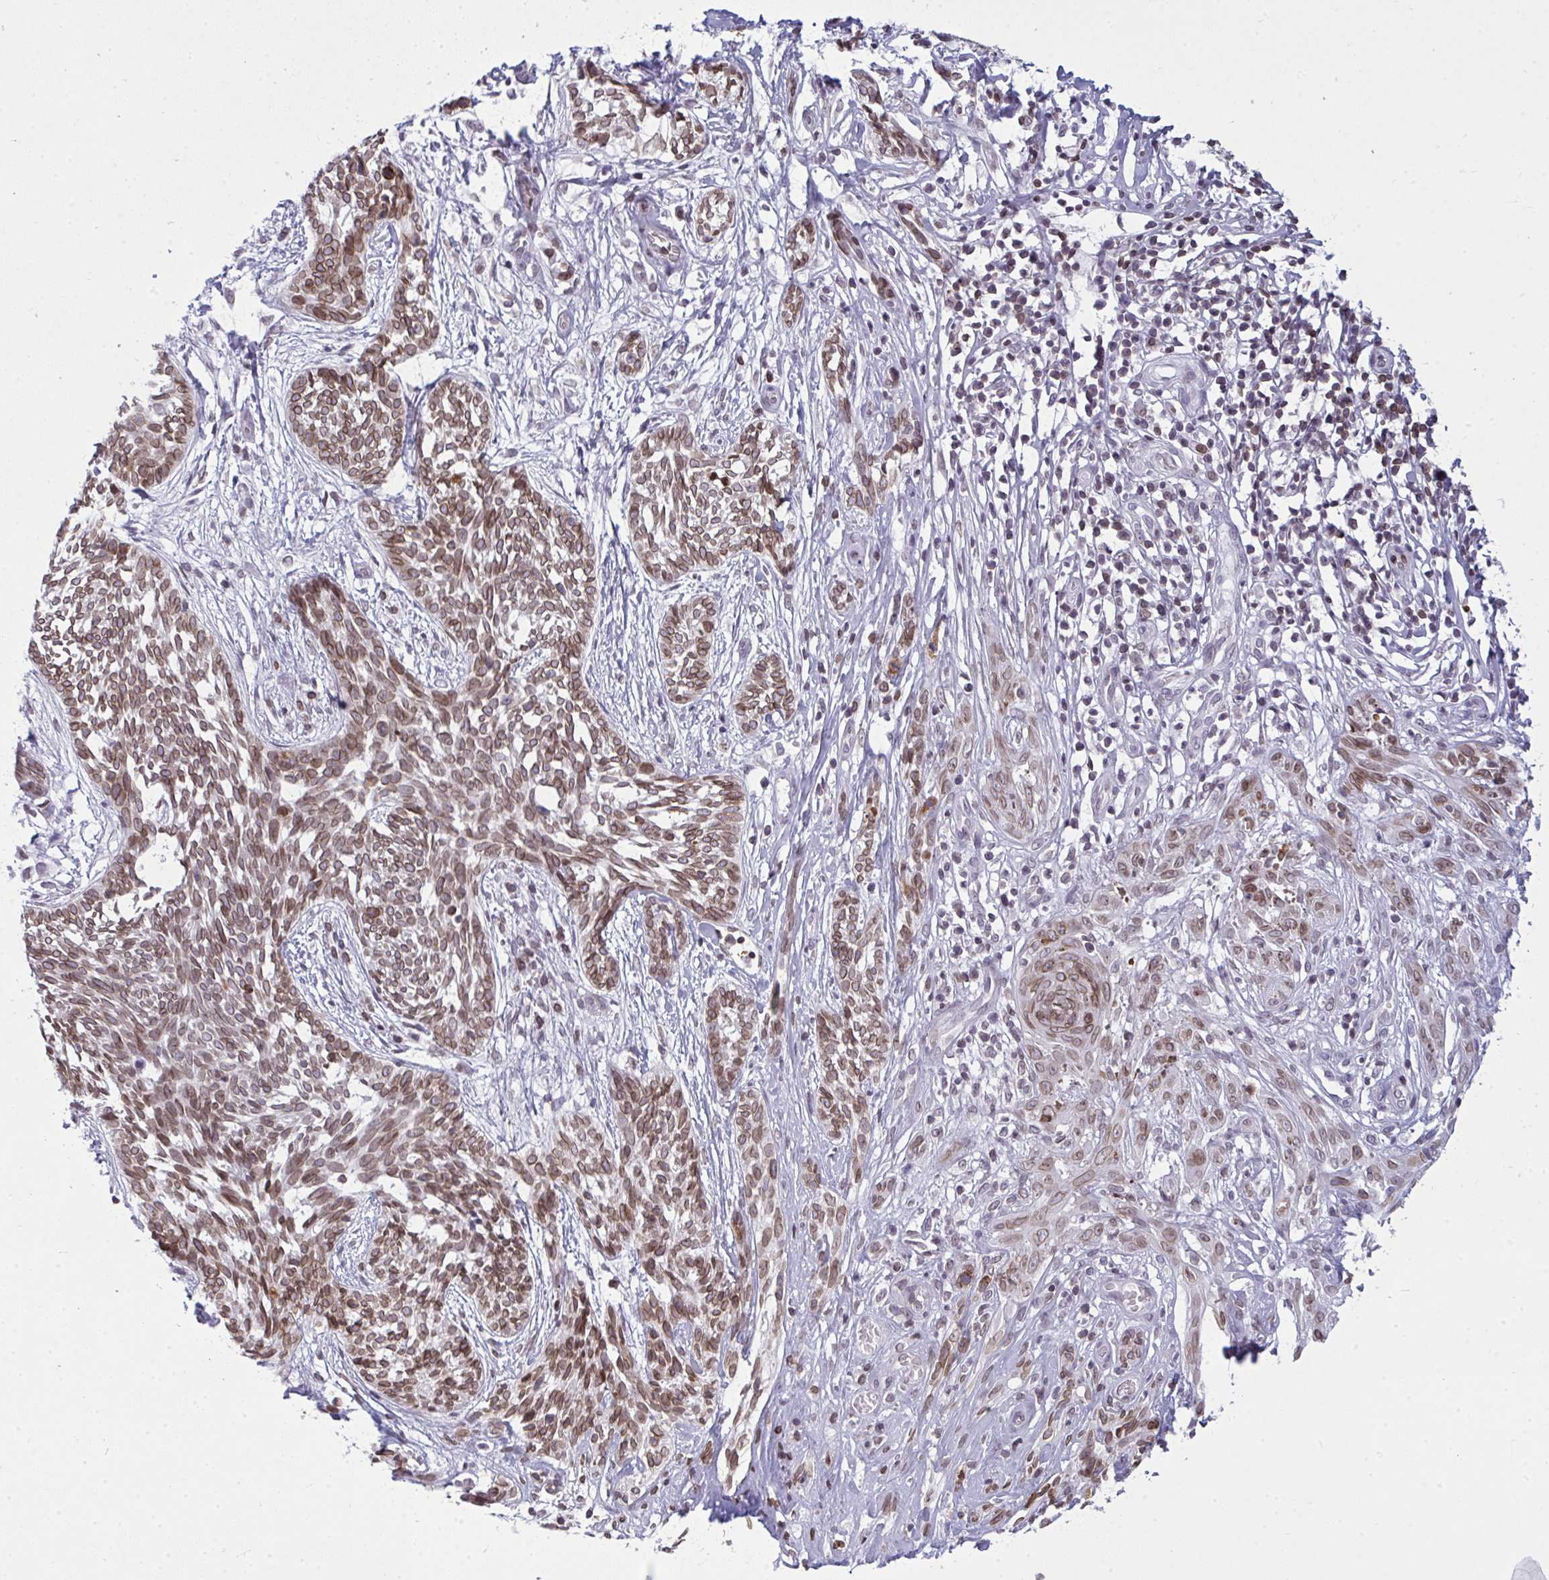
{"staining": {"intensity": "moderate", "quantity": ">75%", "location": "cytoplasmic/membranous,nuclear"}, "tissue": "skin cancer", "cell_type": "Tumor cells", "image_type": "cancer", "snomed": [{"axis": "morphology", "description": "Basal cell carcinoma"}, {"axis": "topography", "description": "Skin"}, {"axis": "topography", "description": "Skin, foot"}], "caption": "Brown immunohistochemical staining in skin cancer (basal cell carcinoma) reveals moderate cytoplasmic/membranous and nuclear positivity in about >75% of tumor cells.", "gene": "LMNB2", "patient": {"sex": "female", "age": 86}}